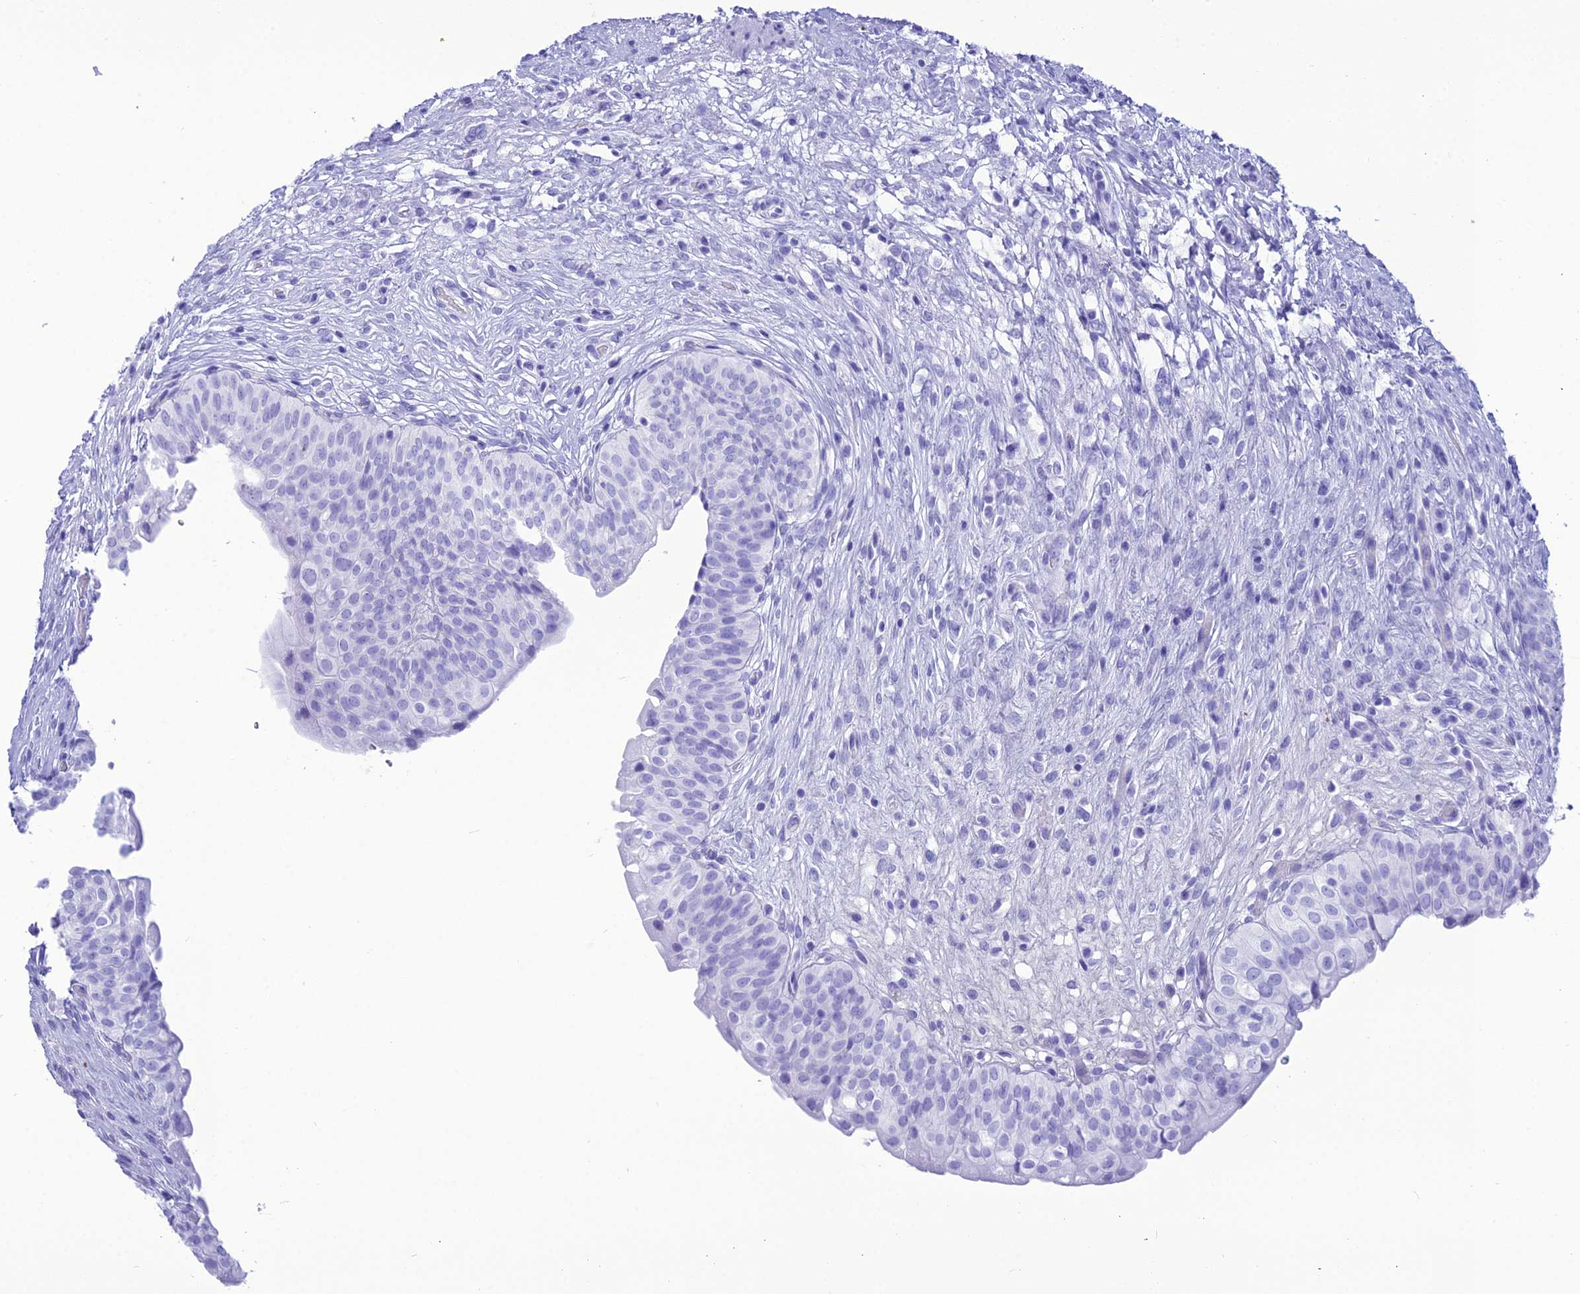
{"staining": {"intensity": "negative", "quantity": "none", "location": "none"}, "tissue": "urinary bladder", "cell_type": "Urothelial cells", "image_type": "normal", "snomed": [{"axis": "morphology", "description": "Normal tissue, NOS"}, {"axis": "topography", "description": "Urinary bladder"}], "caption": "Urothelial cells show no significant staining in normal urinary bladder.", "gene": "PNMA5", "patient": {"sex": "male", "age": 55}}